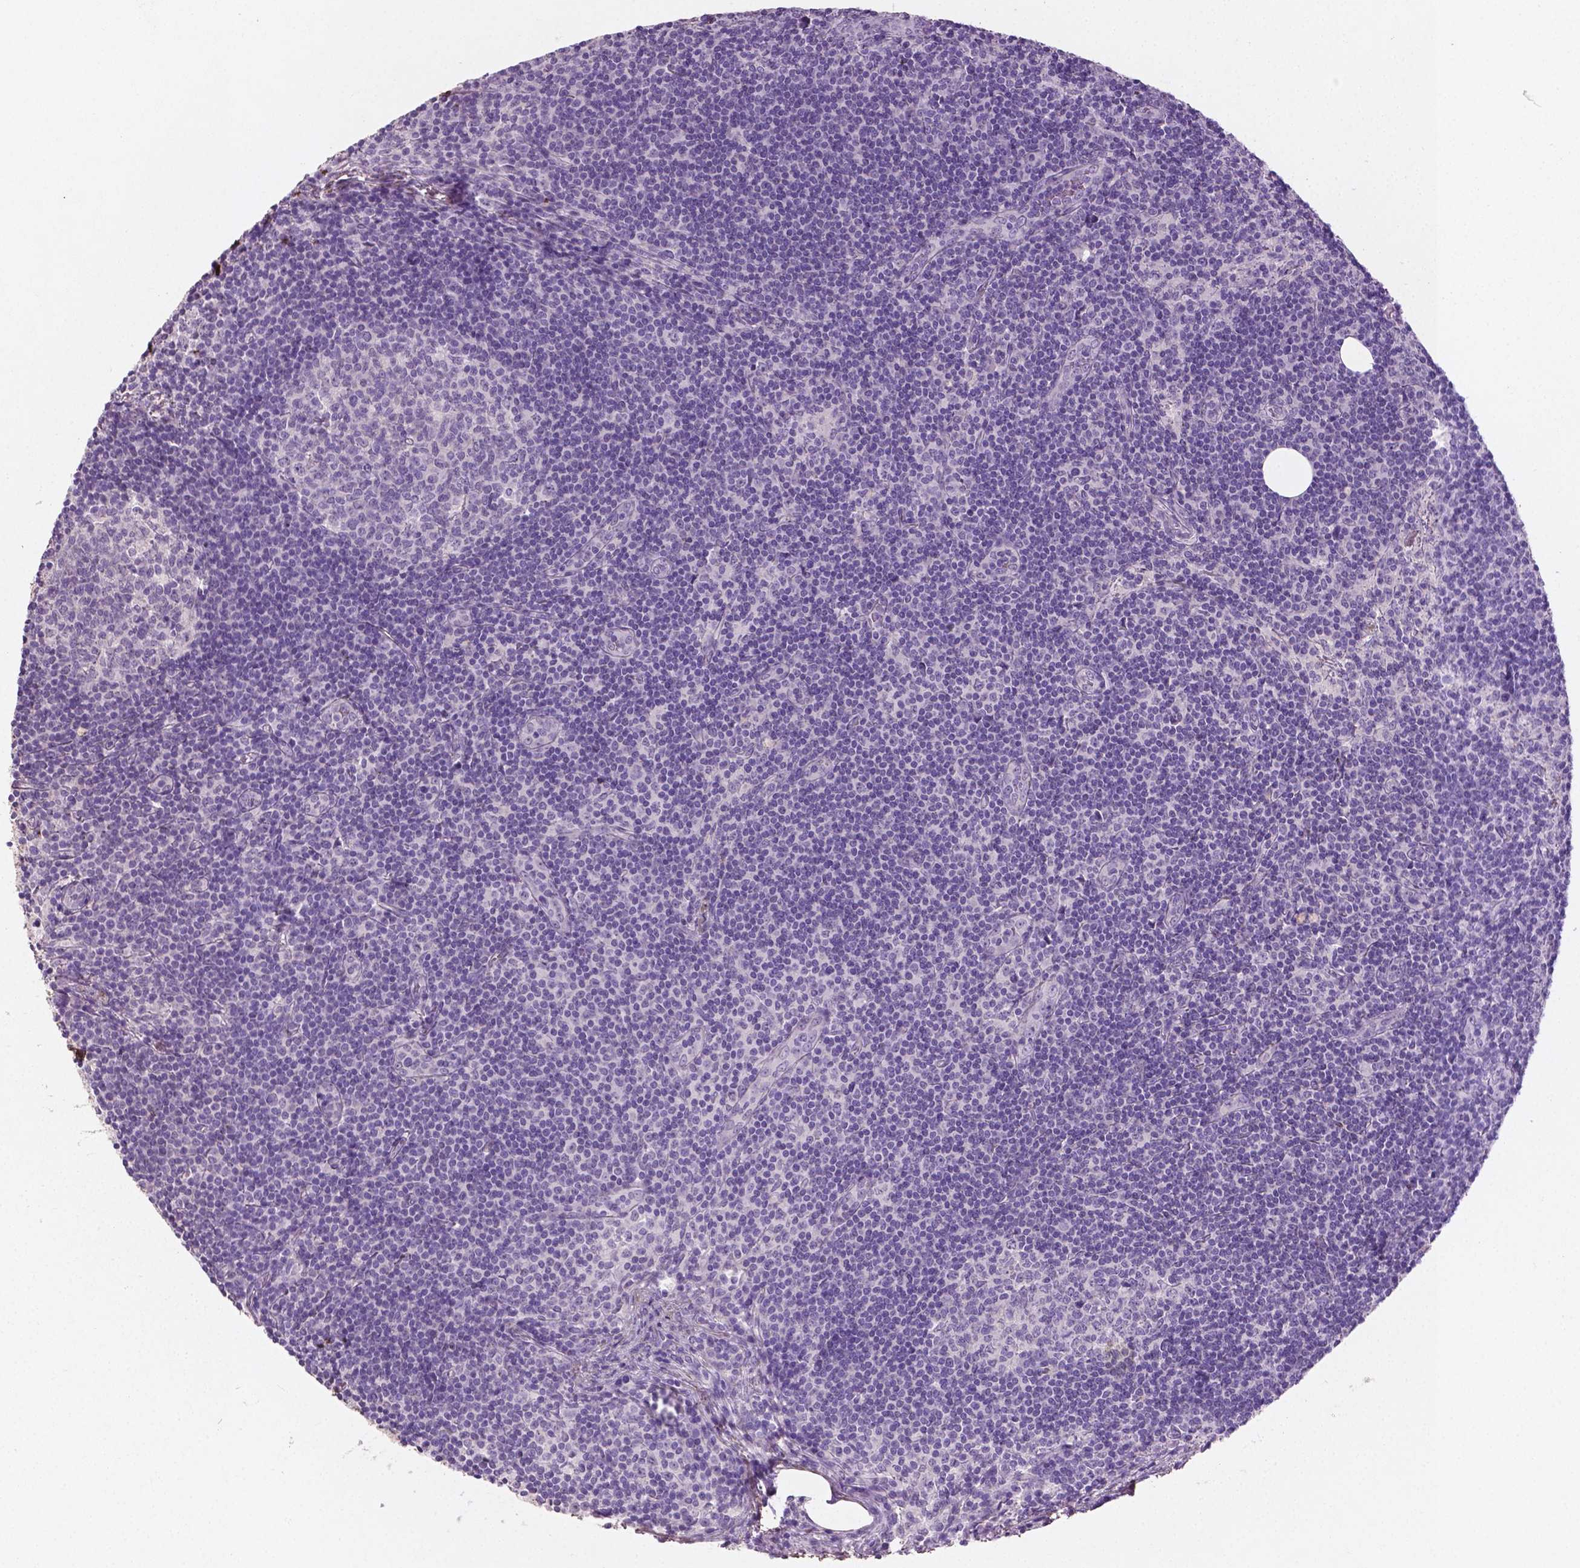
{"staining": {"intensity": "negative", "quantity": "none", "location": "none"}, "tissue": "lymph node", "cell_type": "Germinal center cells", "image_type": "normal", "snomed": [{"axis": "morphology", "description": "Normal tissue, NOS"}, {"axis": "topography", "description": "Lymph node"}], "caption": "The photomicrograph reveals no significant staining in germinal center cells of lymph node.", "gene": "DLG2", "patient": {"sex": "female", "age": 41}}